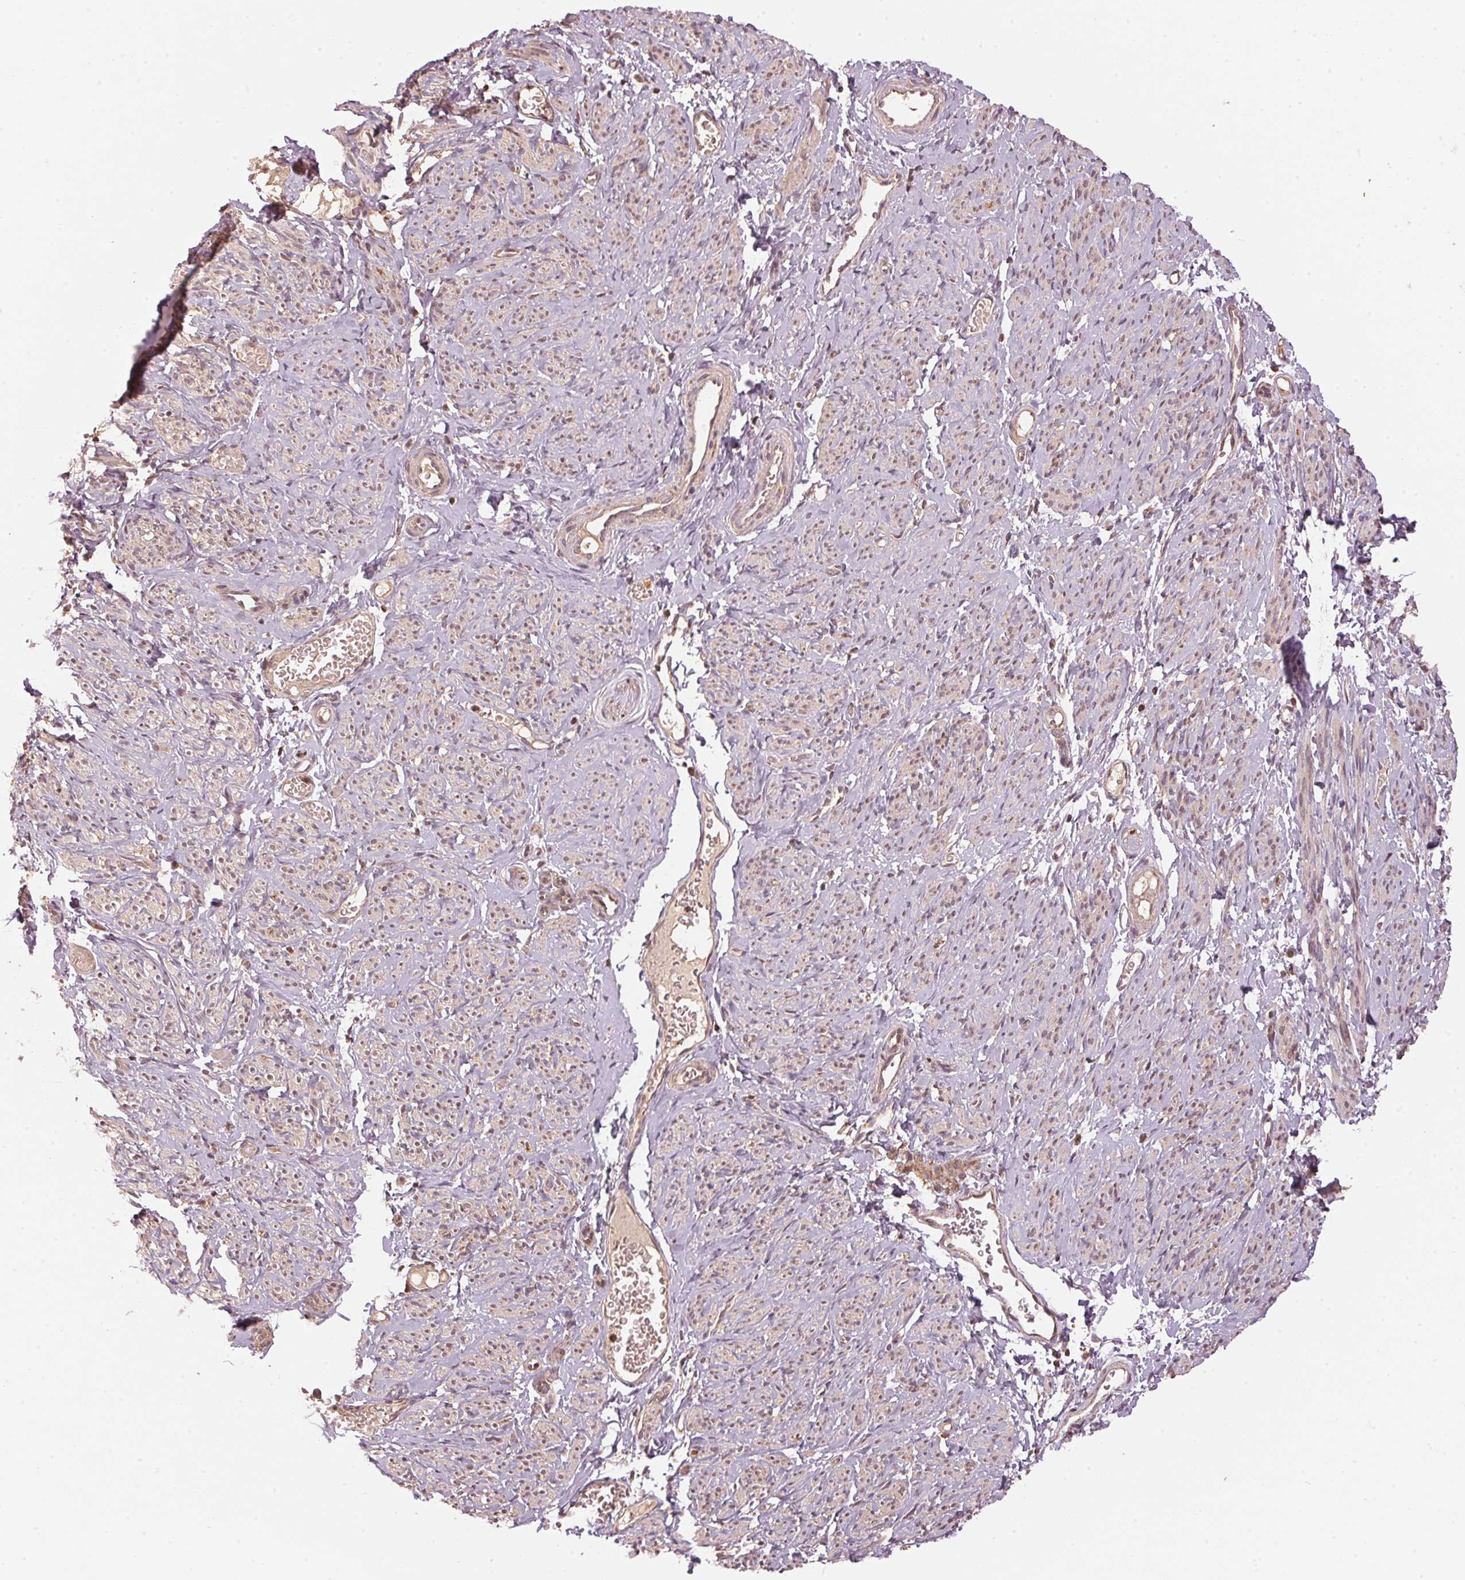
{"staining": {"intensity": "moderate", "quantity": "<25%", "location": "cytoplasmic/membranous"}, "tissue": "smooth muscle", "cell_type": "Smooth muscle cells", "image_type": "normal", "snomed": [{"axis": "morphology", "description": "Normal tissue, NOS"}, {"axis": "topography", "description": "Smooth muscle"}], "caption": "Immunohistochemistry (IHC) (DAB) staining of unremarkable human smooth muscle shows moderate cytoplasmic/membranous protein positivity in approximately <25% of smooth muscle cells. (brown staining indicates protein expression, while blue staining denotes nuclei).", "gene": "ARHGAP6", "patient": {"sex": "female", "age": 65}}